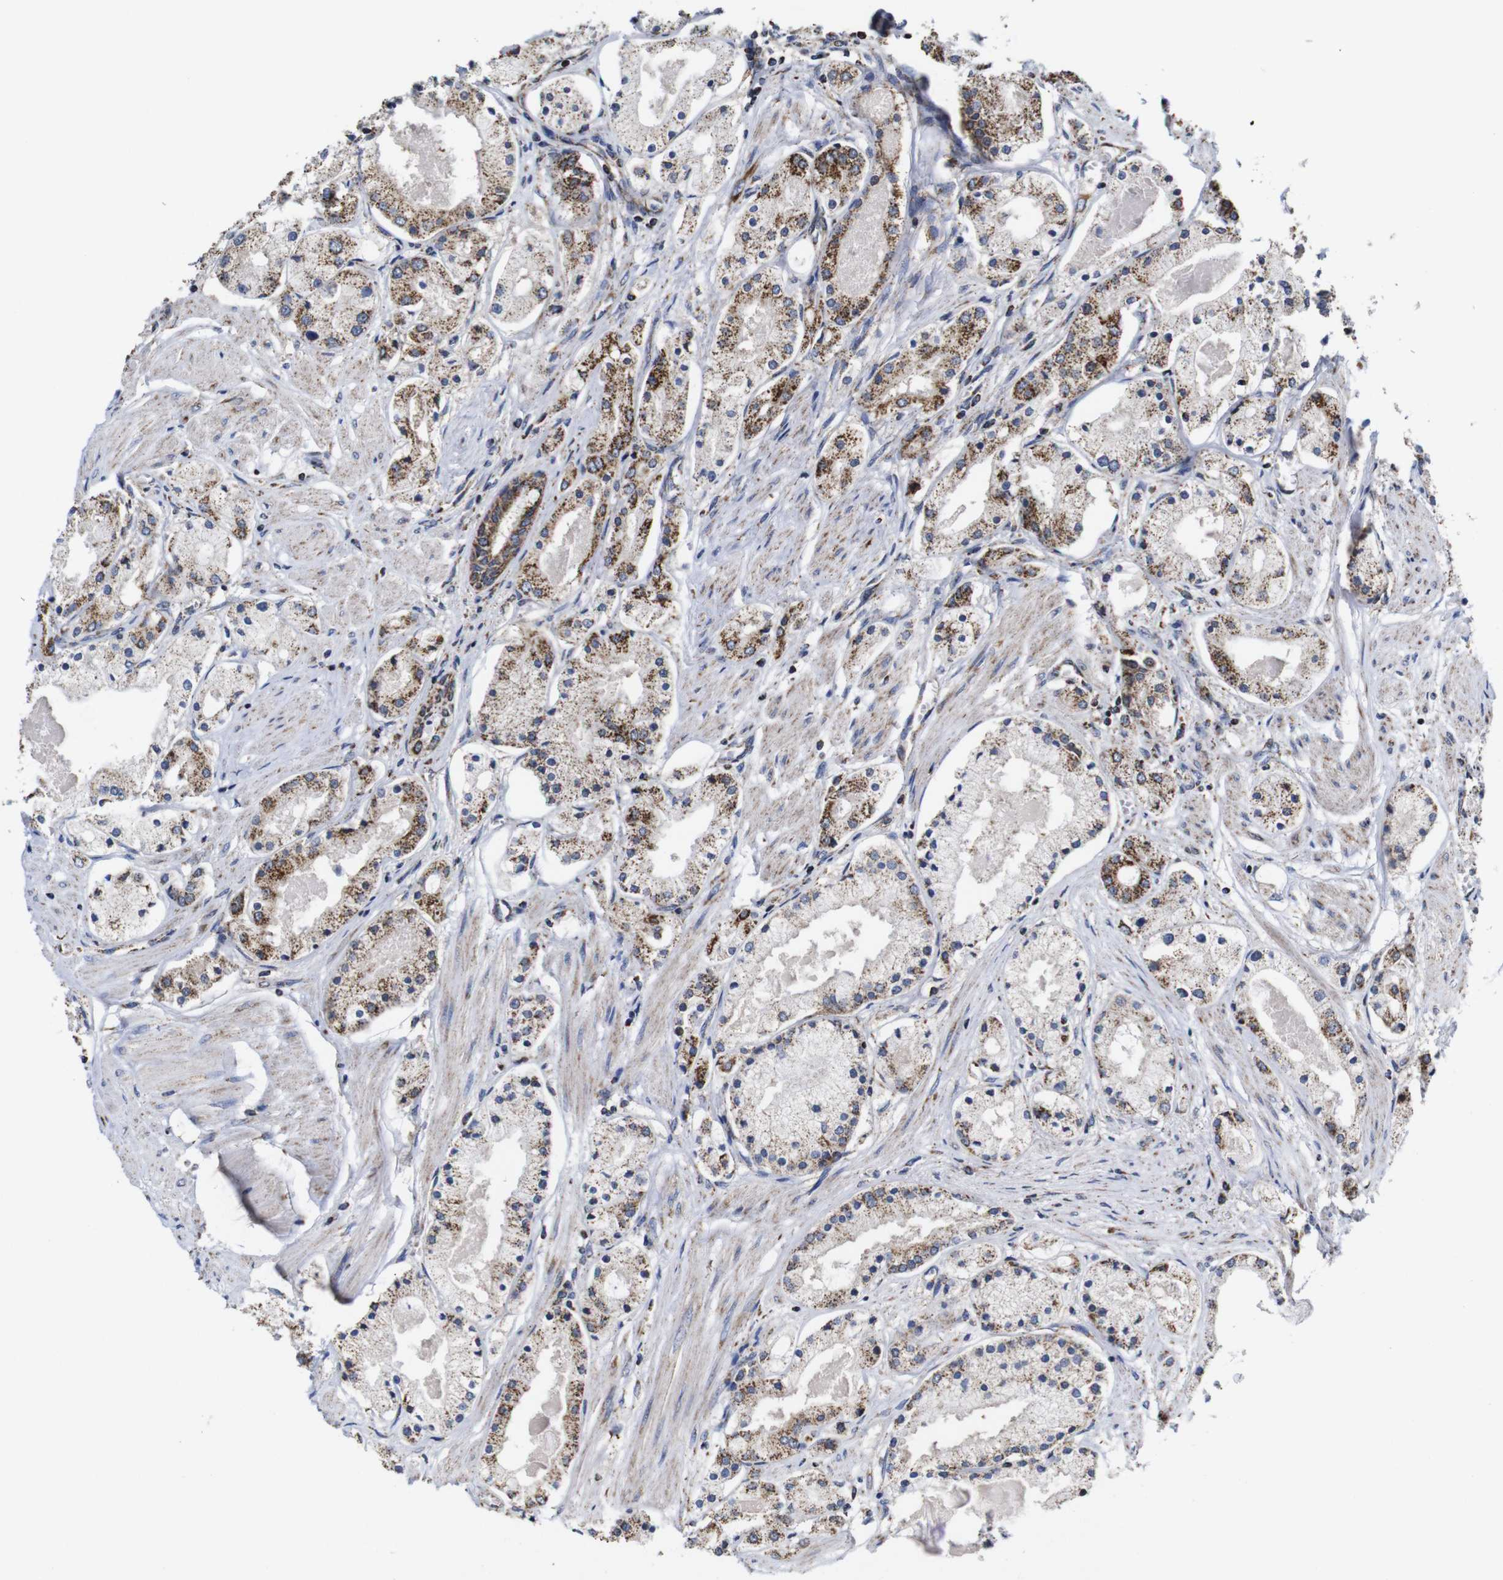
{"staining": {"intensity": "moderate", "quantity": ">75%", "location": "cytoplasmic/membranous"}, "tissue": "prostate cancer", "cell_type": "Tumor cells", "image_type": "cancer", "snomed": [{"axis": "morphology", "description": "Adenocarcinoma, High grade"}, {"axis": "topography", "description": "Prostate"}], "caption": "Protein expression analysis of prostate cancer (high-grade adenocarcinoma) demonstrates moderate cytoplasmic/membranous staining in about >75% of tumor cells.", "gene": "C17orf80", "patient": {"sex": "male", "age": 66}}